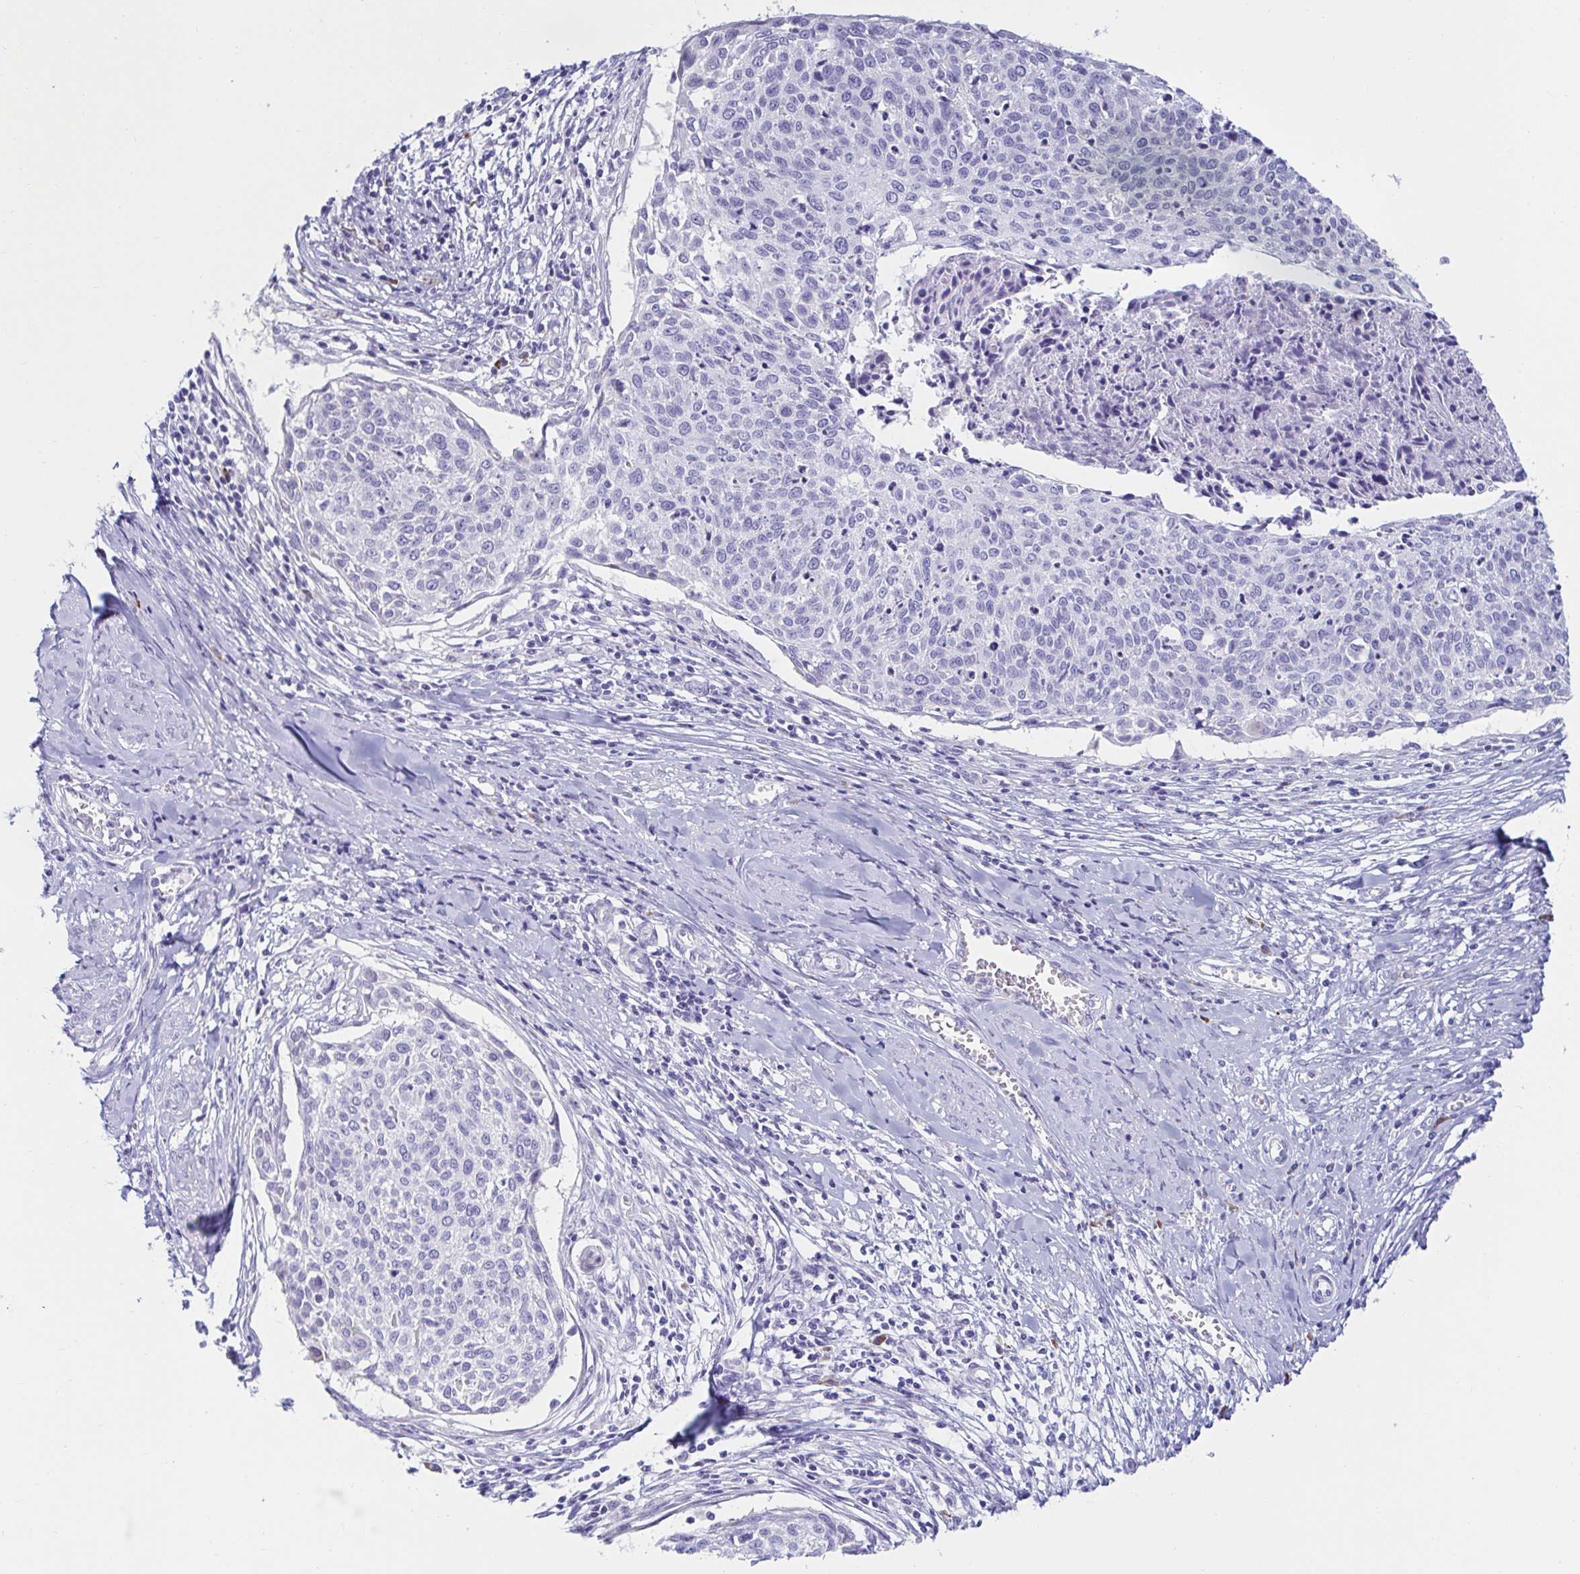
{"staining": {"intensity": "negative", "quantity": "none", "location": "none"}, "tissue": "cervical cancer", "cell_type": "Tumor cells", "image_type": "cancer", "snomed": [{"axis": "morphology", "description": "Squamous cell carcinoma, NOS"}, {"axis": "topography", "description": "Cervix"}], "caption": "This image is of cervical squamous cell carcinoma stained with immunohistochemistry to label a protein in brown with the nuclei are counter-stained blue. There is no expression in tumor cells.", "gene": "C4orf17", "patient": {"sex": "female", "age": 49}}